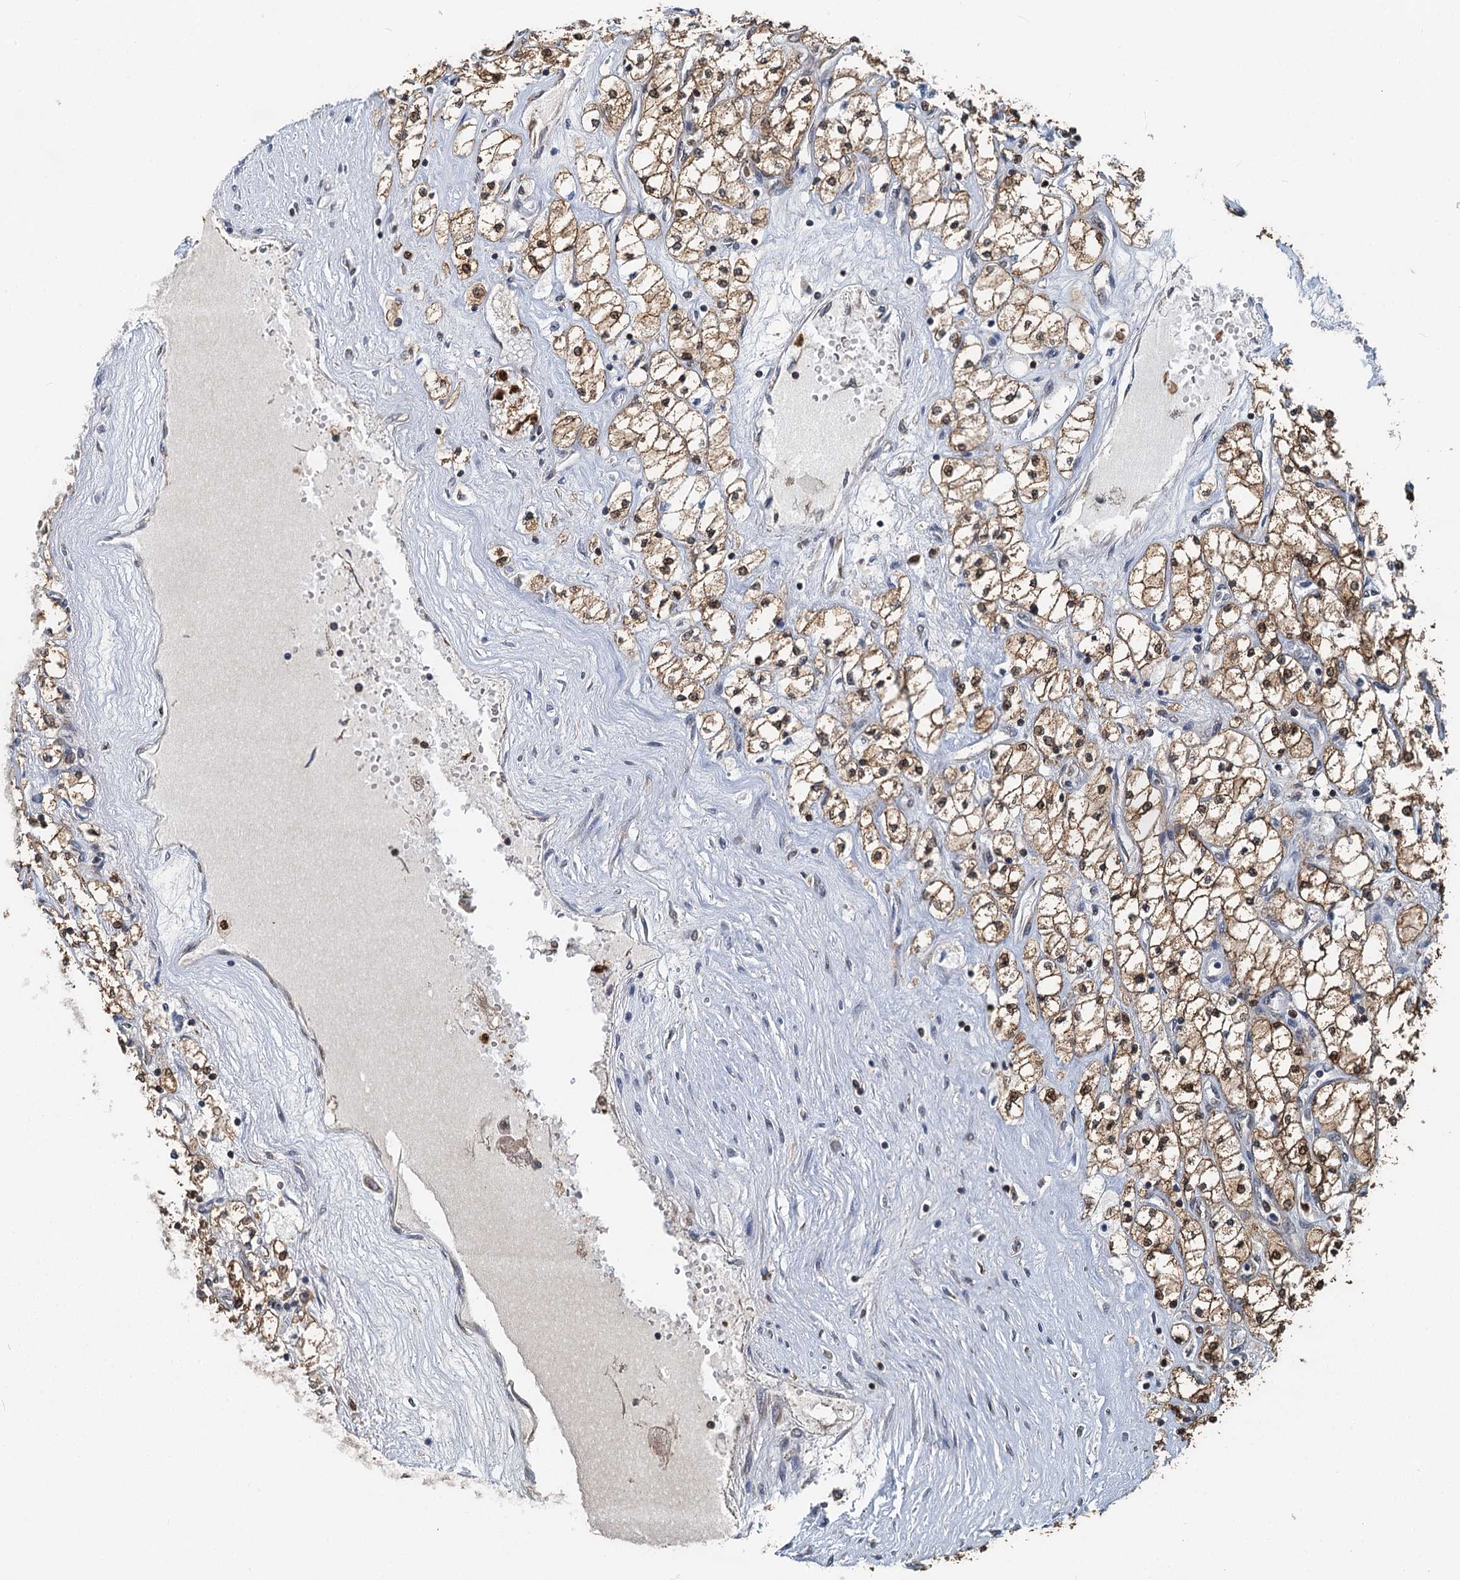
{"staining": {"intensity": "strong", "quantity": "25%-75%", "location": "cytoplasmic/membranous,nuclear"}, "tissue": "renal cancer", "cell_type": "Tumor cells", "image_type": "cancer", "snomed": [{"axis": "morphology", "description": "Adenocarcinoma, NOS"}, {"axis": "topography", "description": "Kidney"}], "caption": "Protein staining of adenocarcinoma (renal) tissue reveals strong cytoplasmic/membranous and nuclear positivity in approximately 25%-75% of tumor cells.", "gene": "GPI", "patient": {"sex": "male", "age": 80}}